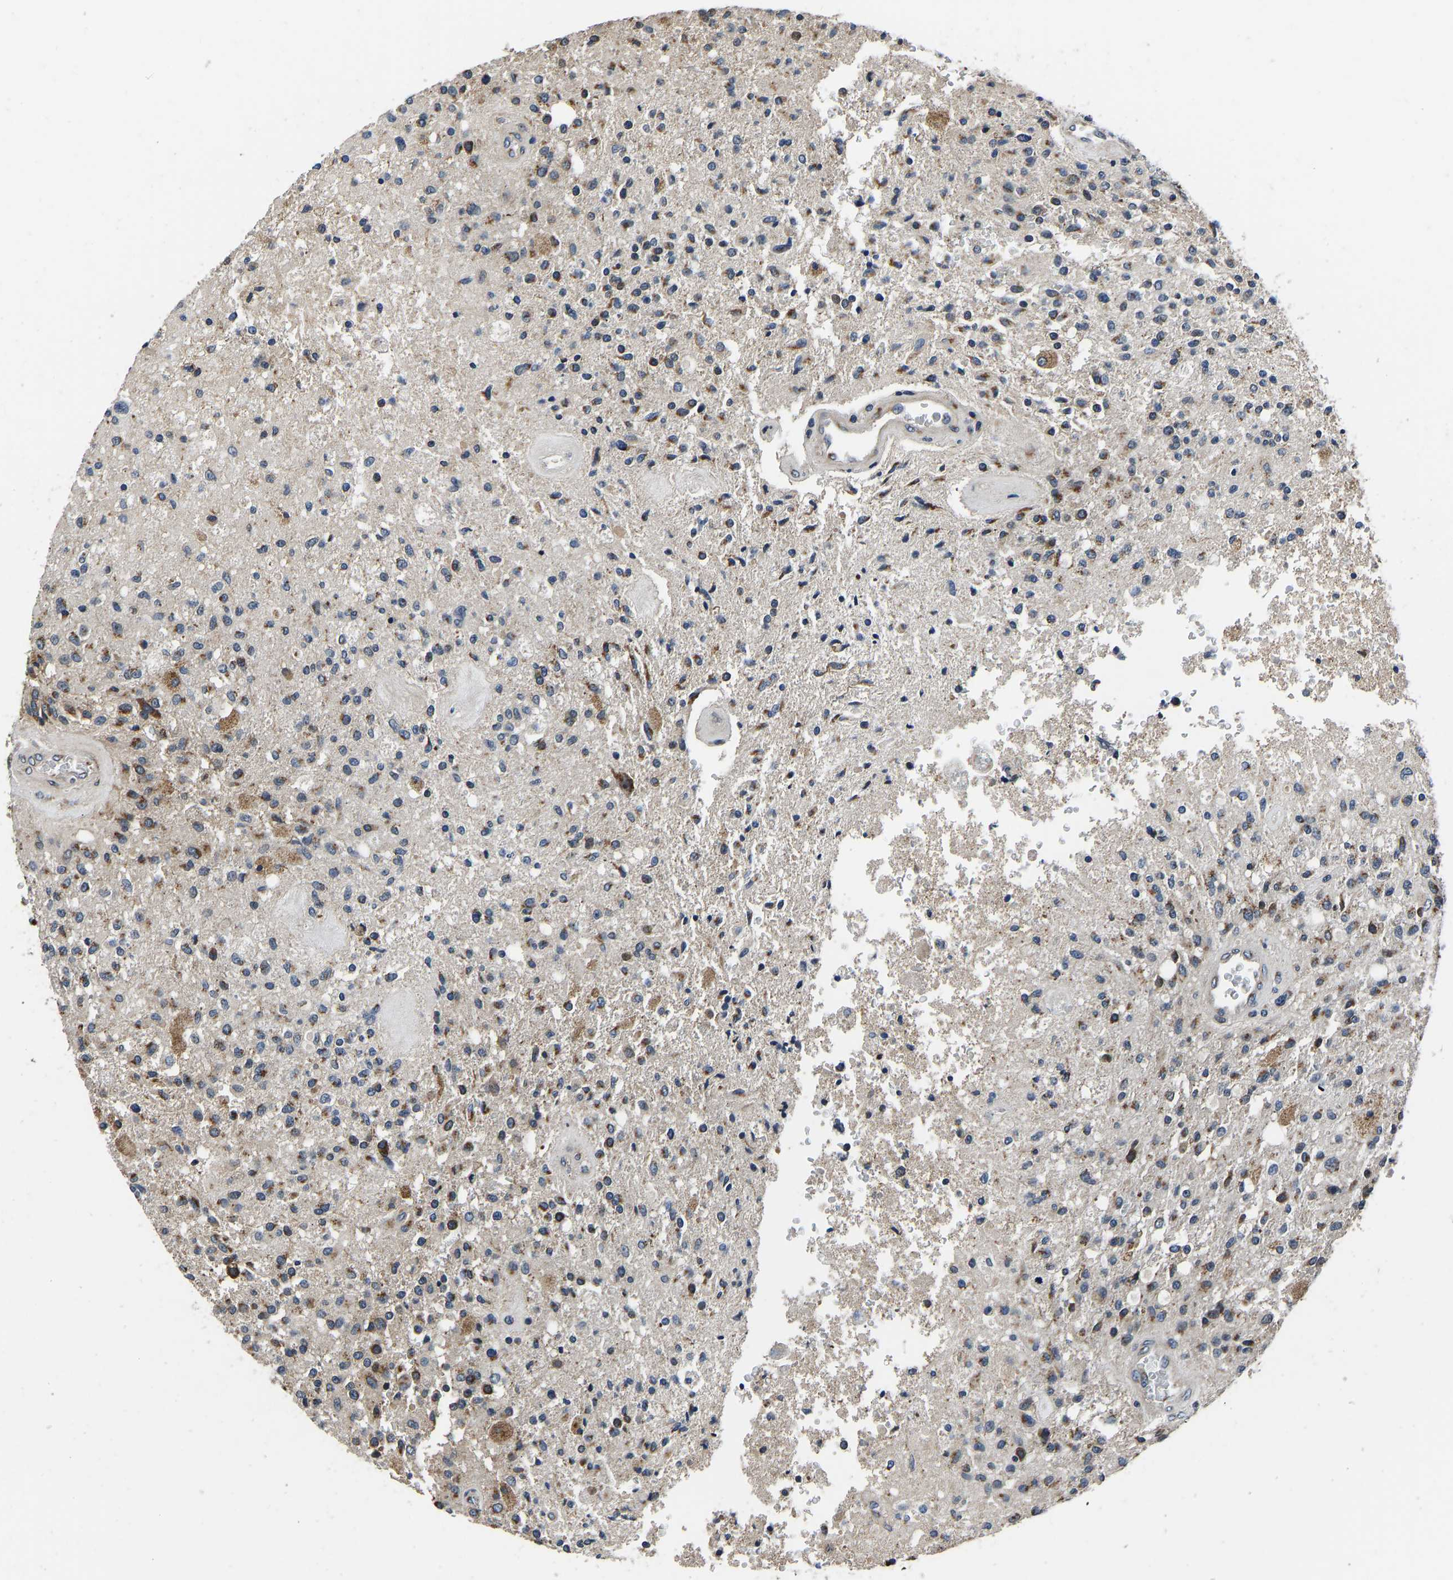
{"staining": {"intensity": "moderate", "quantity": ">75%", "location": "cytoplasmic/membranous"}, "tissue": "glioma", "cell_type": "Tumor cells", "image_type": "cancer", "snomed": [{"axis": "morphology", "description": "Normal tissue, NOS"}, {"axis": "morphology", "description": "Glioma, malignant, High grade"}, {"axis": "topography", "description": "Cerebral cortex"}], "caption": "This histopathology image reveals immunohistochemistry (IHC) staining of human malignant high-grade glioma, with medium moderate cytoplasmic/membranous positivity in about >75% of tumor cells.", "gene": "RABAC1", "patient": {"sex": "male", "age": 77}}